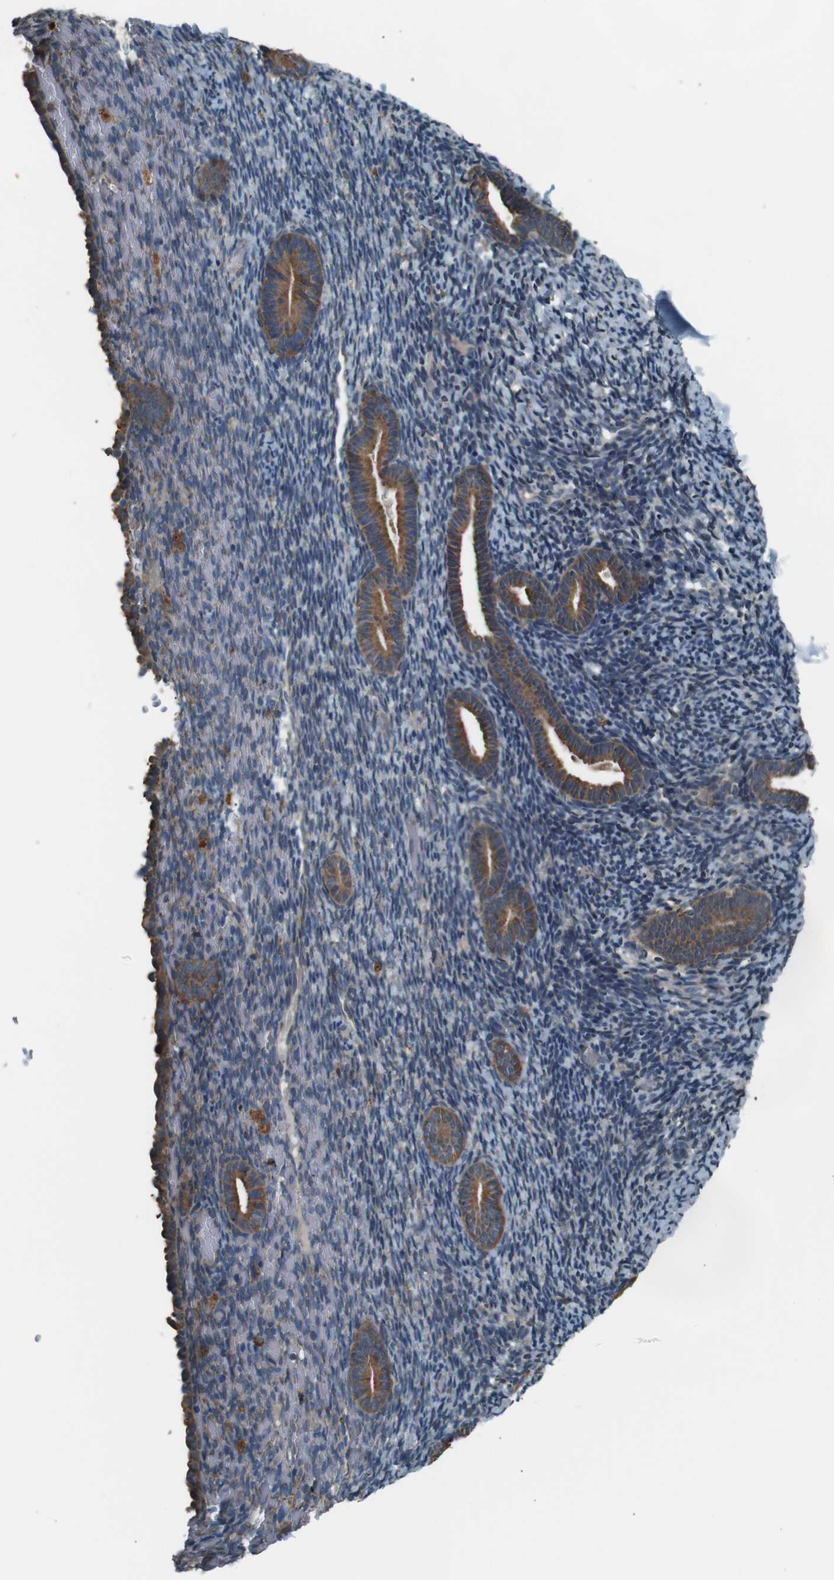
{"staining": {"intensity": "moderate", "quantity": "25%-75%", "location": "cytoplasmic/membranous"}, "tissue": "endometrium", "cell_type": "Cells in endometrial stroma", "image_type": "normal", "snomed": [{"axis": "morphology", "description": "Normal tissue, NOS"}, {"axis": "topography", "description": "Endometrium"}], "caption": "Endometrium stained for a protein reveals moderate cytoplasmic/membranous positivity in cells in endometrial stroma.", "gene": "SIGMAR1", "patient": {"sex": "female", "age": 51}}